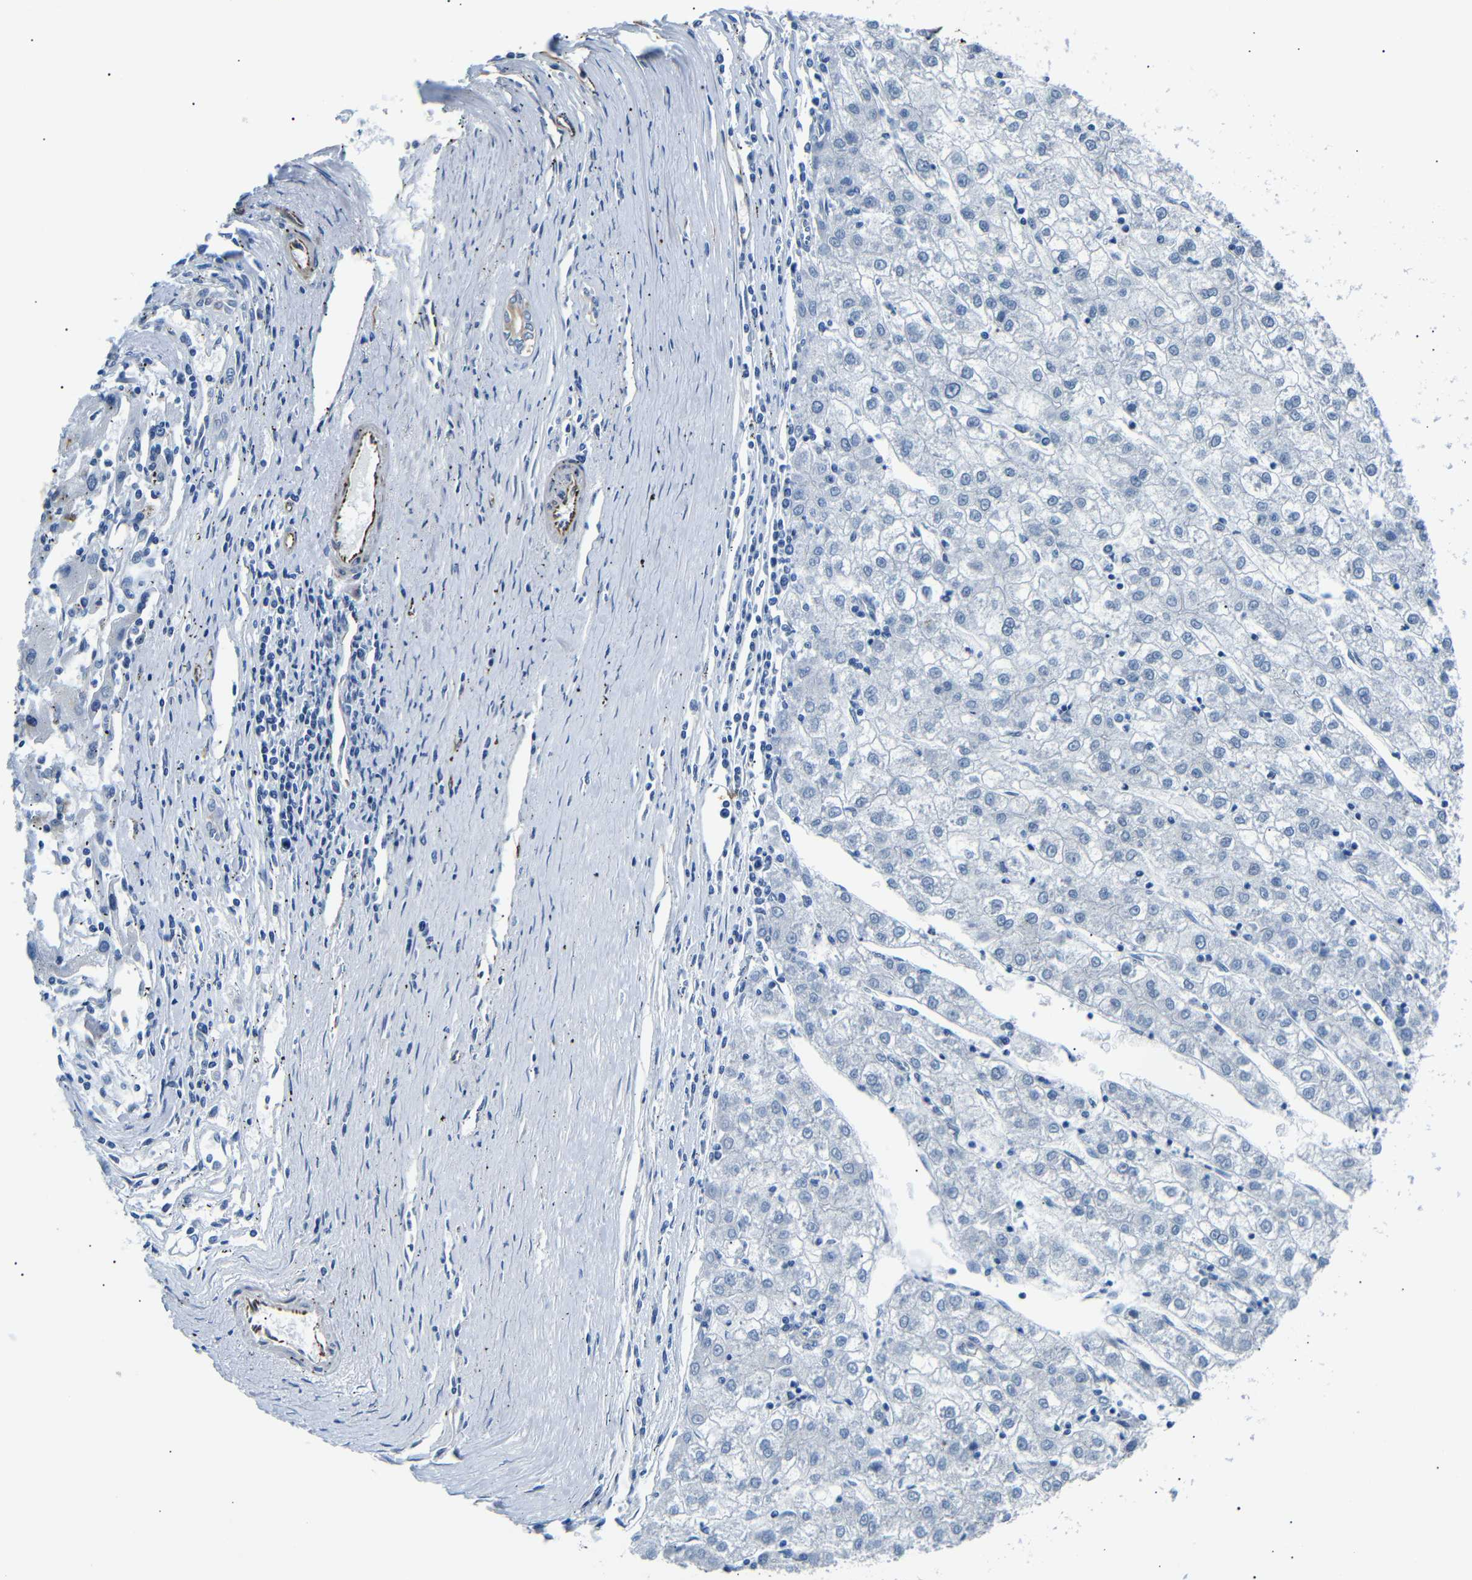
{"staining": {"intensity": "negative", "quantity": "none", "location": "none"}, "tissue": "liver cancer", "cell_type": "Tumor cells", "image_type": "cancer", "snomed": [{"axis": "morphology", "description": "Carcinoma, Hepatocellular, NOS"}, {"axis": "topography", "description": "Liver"}], "caption": "Protein analysis of liver cancer (hepatocellular carcinoma) shows no significant positivity in tumor cells. The staining is performed using DAB brown chromogen with nuclei counter-stained in using hematoxylin.", "gene": "TAFA1", "patient": {"sex": "male", "age": 72}}